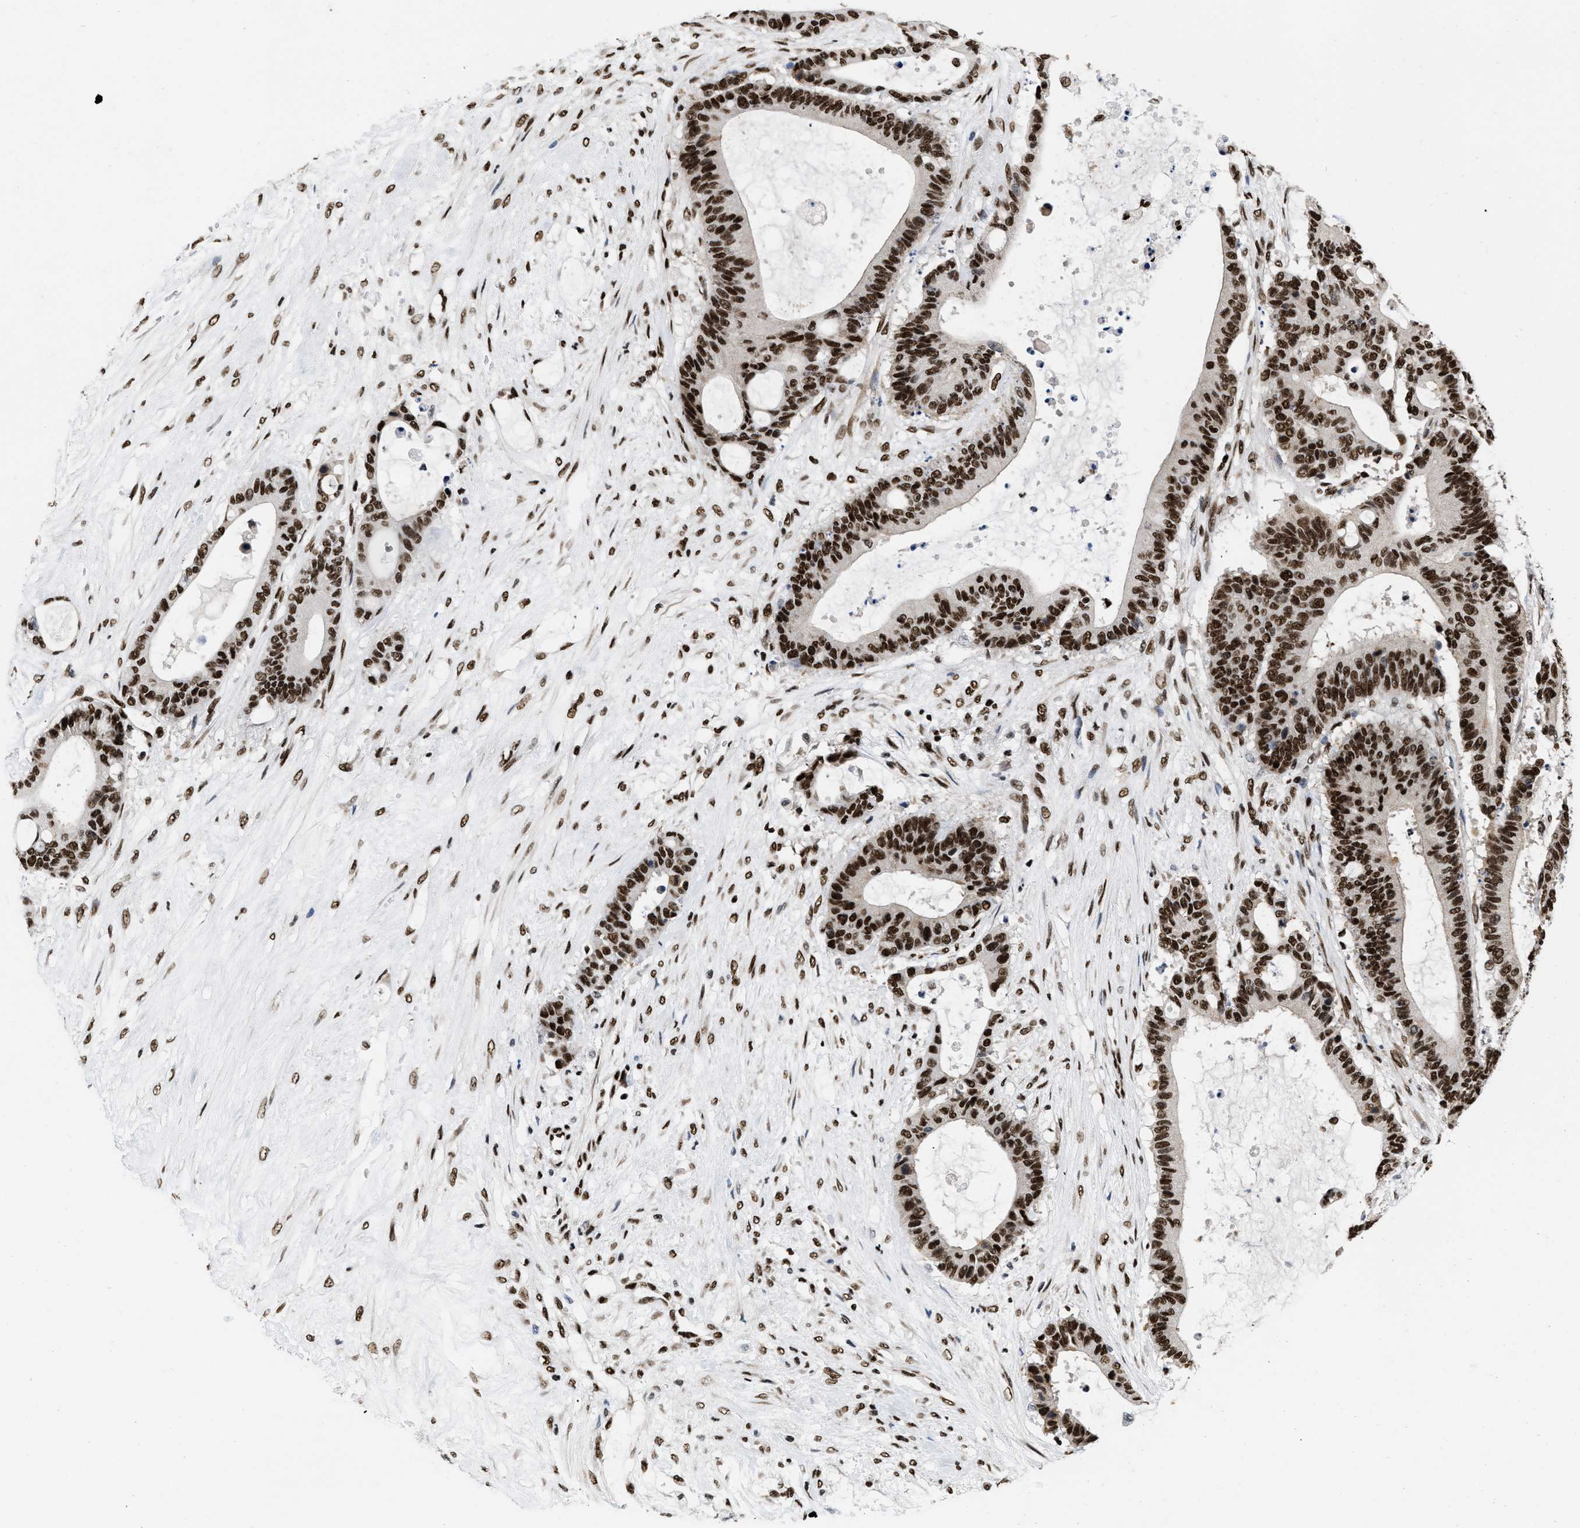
{"staining": {"intensity": "strong", "quantity": ">75%", "location": "nuclear"}, "tissue": "liver cancer", "cell_type": "Tumor cells", "image_type": "cancer", "snomed": [{"axis": "morphology", "description": "Cholangiocarcinoma"}, {"axis": "topography", "description": "Liver"}], "caption": "High-magnification brightfield microscopy of cholangiocarcinoma (liver) stained with DAB (brown) and counterstained with hematoxylin (blue). tumor cells exhibit strong nuclear staining is identified in about>75% of cells.", "gene": "CREB1", "patient": {"sex": "female", "age": 73}}